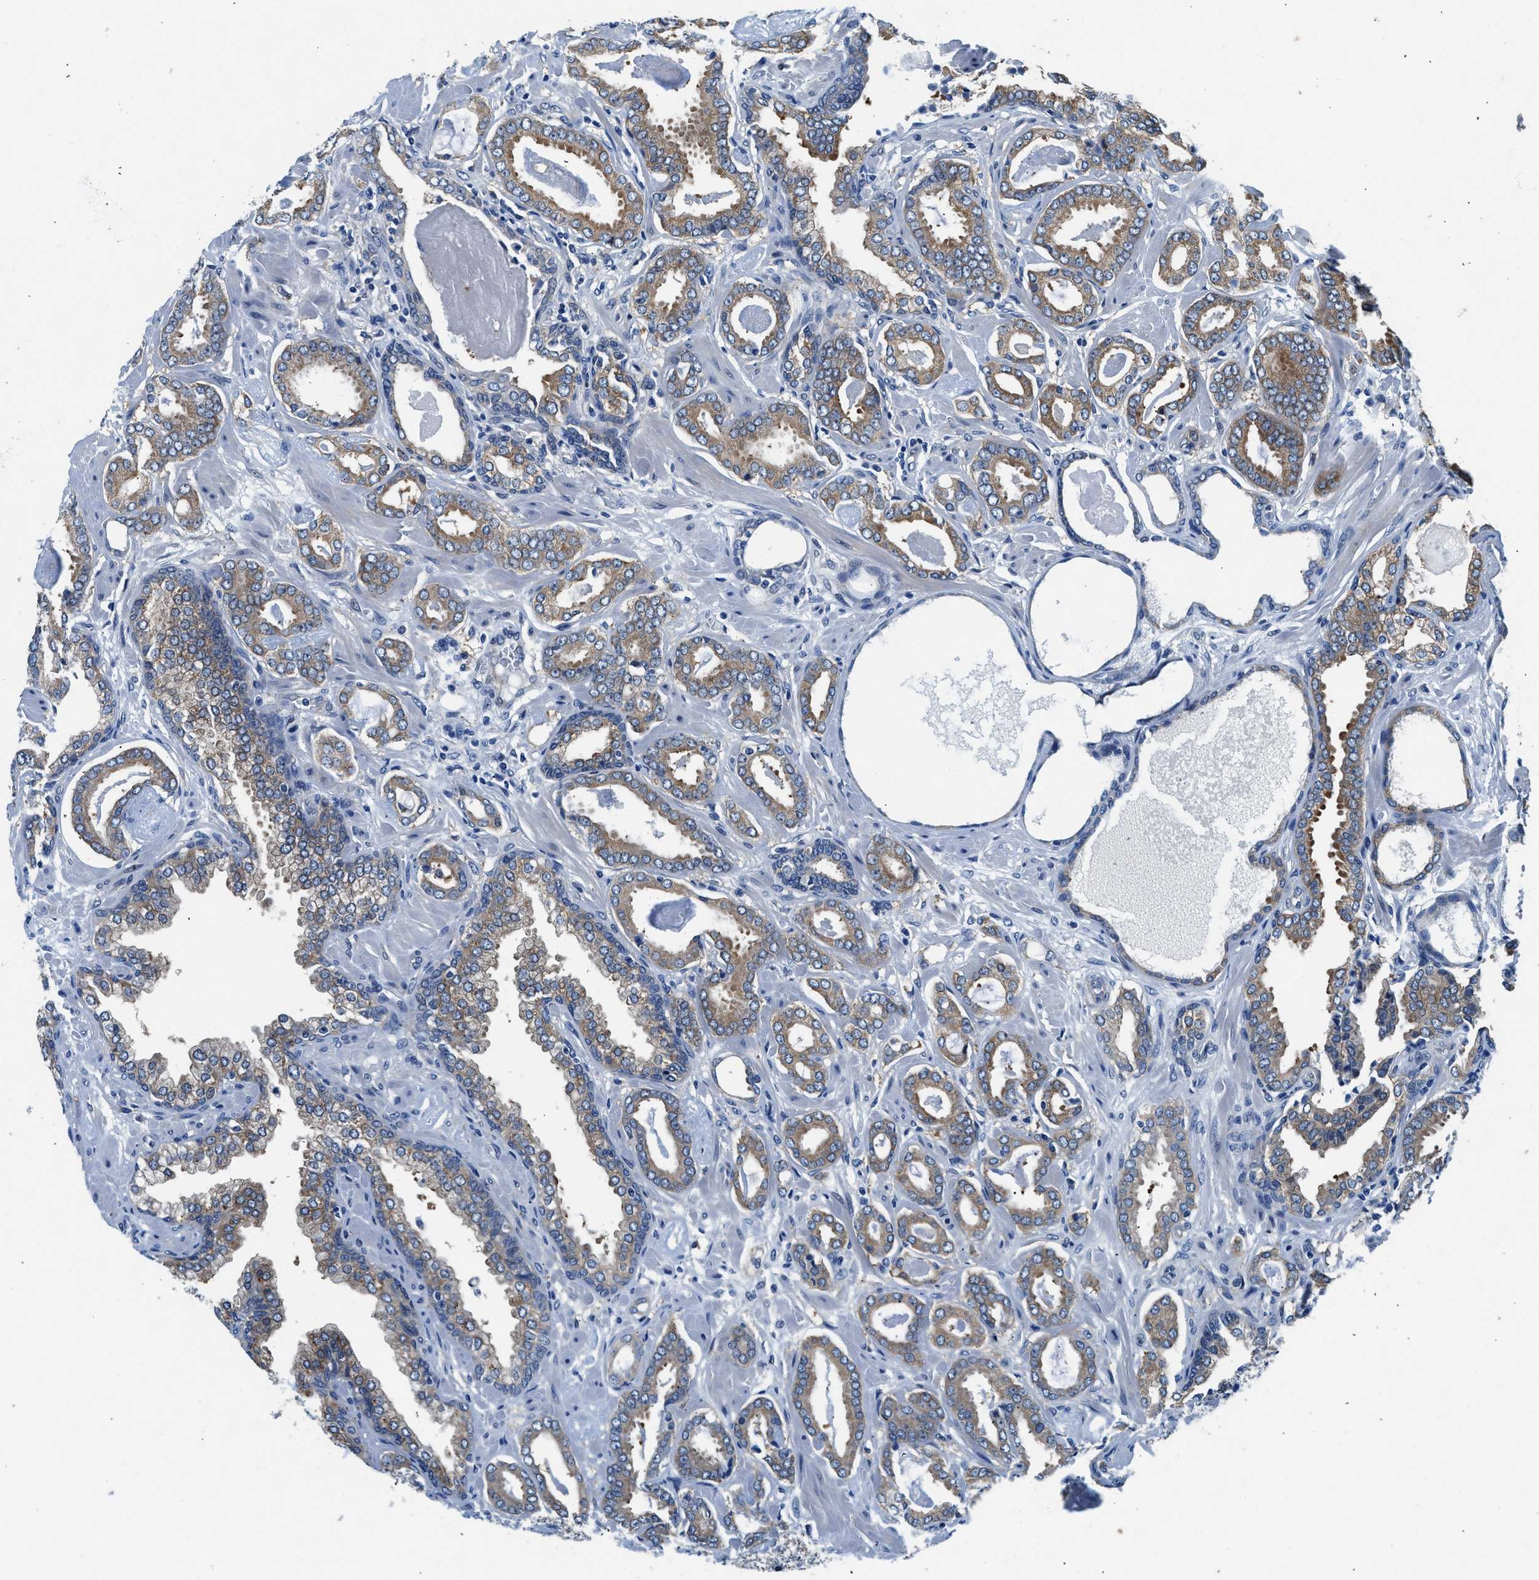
{"staining": {"intensity": "moderate", "quantity": ">75%", "location": "cytoplasmic/membranous"}, "tissue": "prostate cancer", "cell_type": "Tumor cells", "image_type": "cancer", "snomed": [{"axis": "morphology", "description": "Adenocarcinoma, Low grade"}, {"axis": "topography", "description": "Prostate"}], "caption": "Immunohistochemistry photomicrograph of human adenocarcinoma (low-grade) (prostate) stained for a protein (brown), which displays medium levels of moderate cytoplasmic/membranous positivity in approximately >75% of tumor cells.", "gene": "COPS2", "patient": {"sex": "male", "age": 53}}